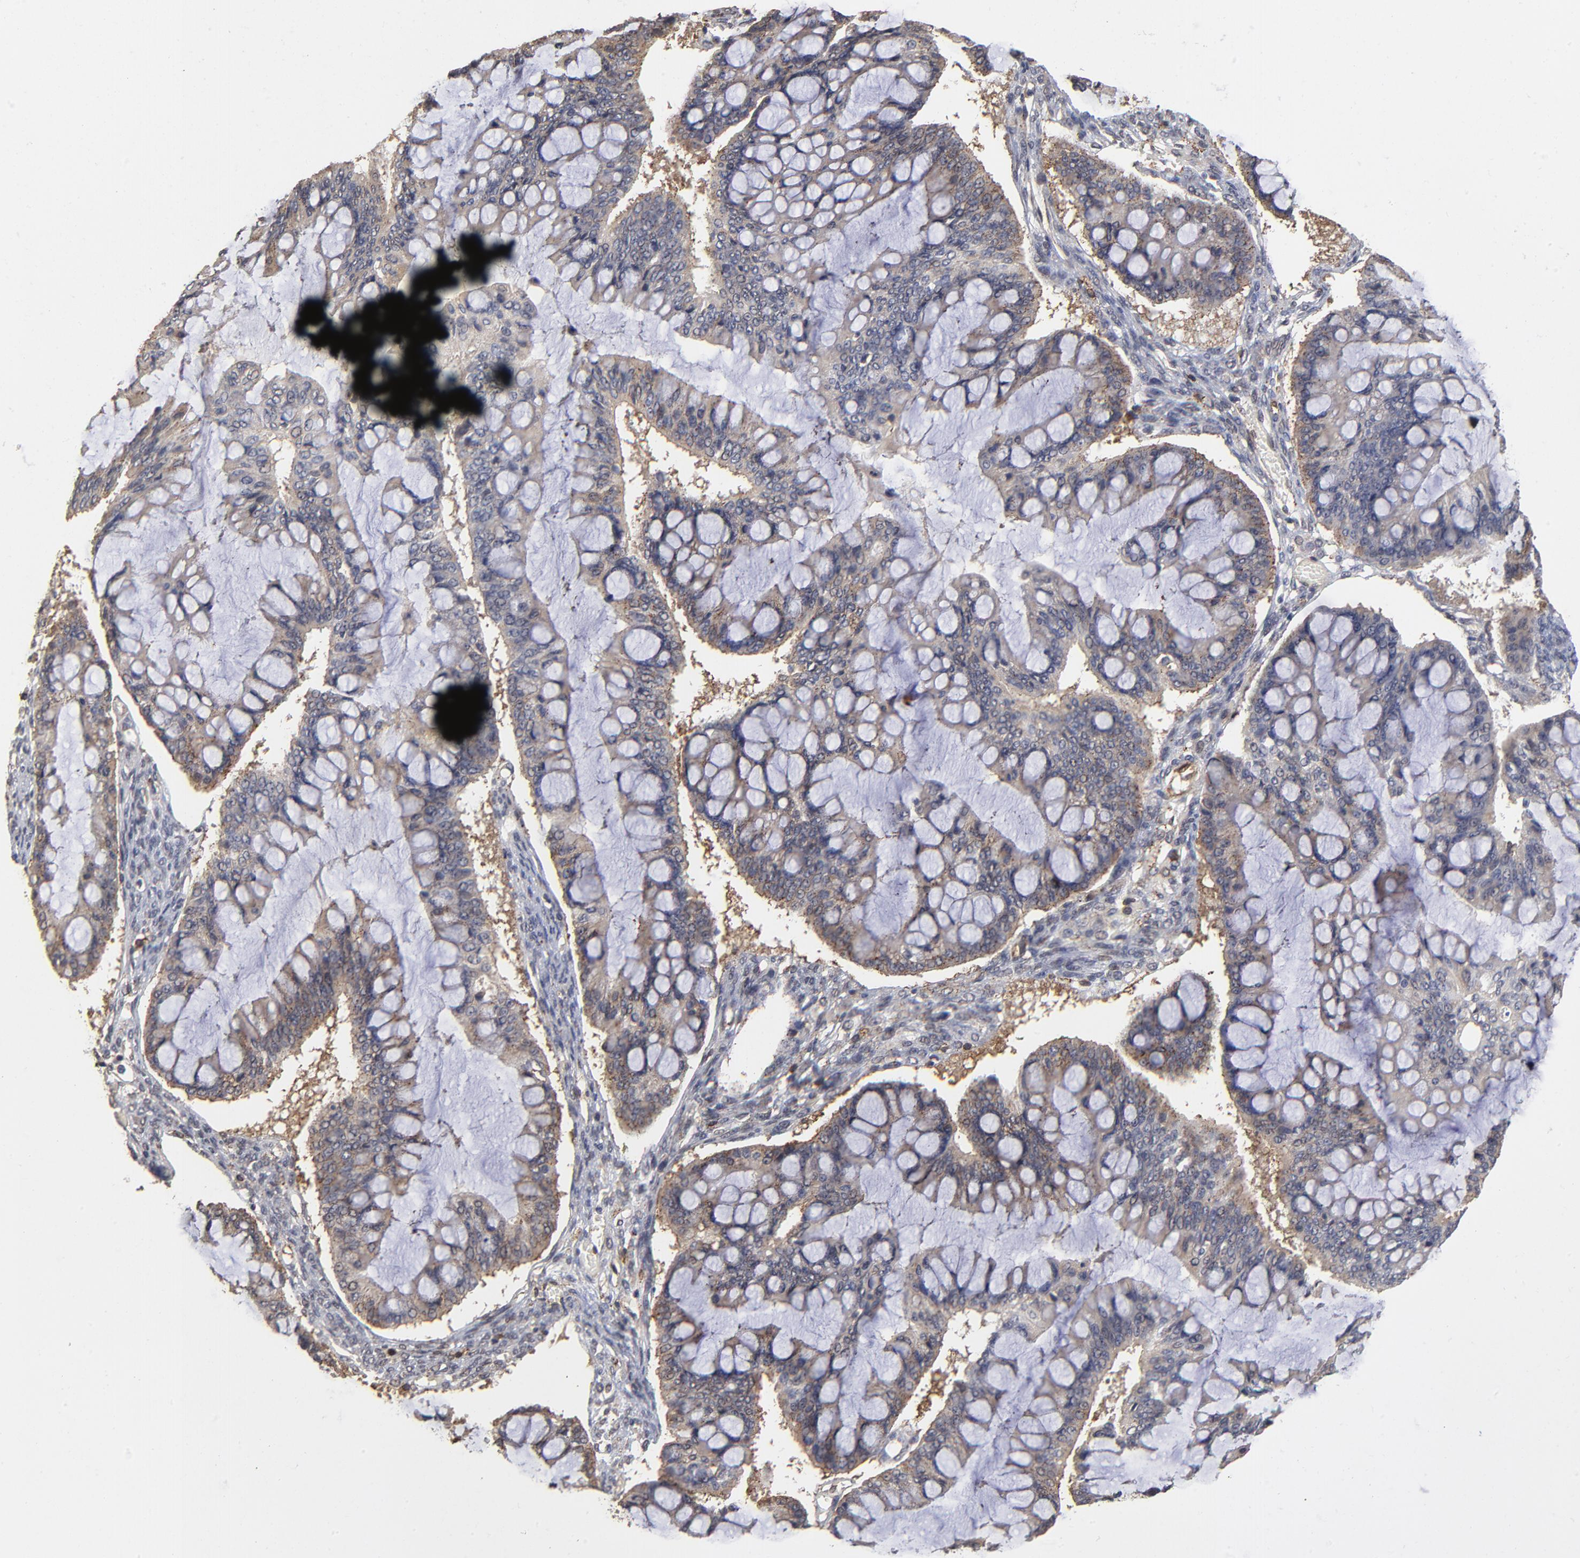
{"staining": {"intensity": "weak", "quantity": ">75%", "location": "cytoplasmic/membranous"}, "tissue": "ovarian cancer", "cell_type": "Tumor cells", "image_type": "cancer", "snomed": [{"axis": "morphology", "description": "Cystadenocarcinoma, mucinous, NOS"}, {"axis": "topography", "description": "Ovary"}], "caption": "Immunohistochemistry (IHC) (DAB) staining of mucinous cystadenocarcinoma (ovarian) demonstrates weak cytoplasmic/membranous protein expression in about >75% of tumor cells.", "gene": "ASB8", "patient": {"sex": "female", "age": 73}}